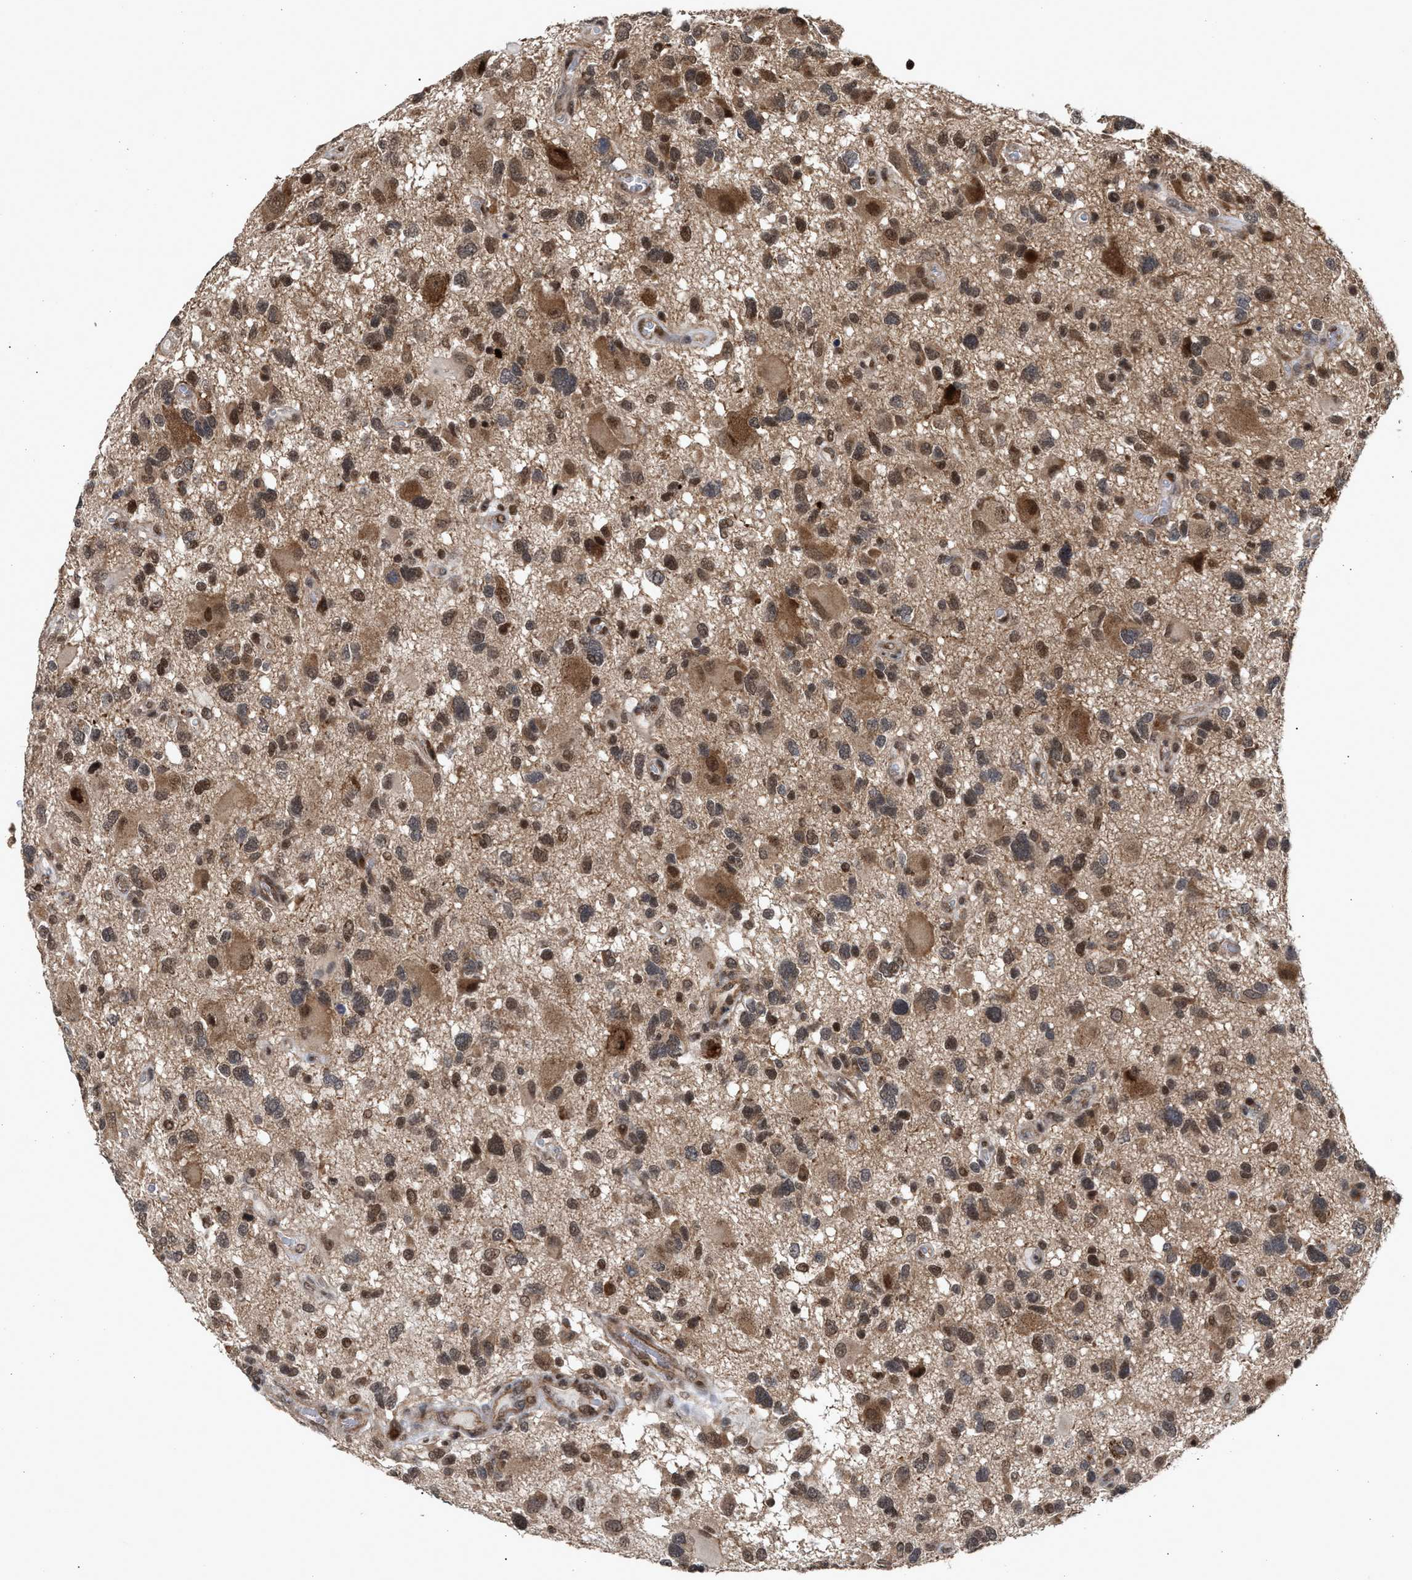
{"staining": {"intensity": "moderate", "quantity": ">75%", "location": "cytoplasmic/membranous,nuclear"}, "tissue": "glioma", "cell_type": "Tumor cells", "image_type": "cancer", "snomed": [{"axis": "morphology", "description": "Glioma, malignant, High grade"}, {"axis": "topography", "description": "Brain"}], "caption": "This micrograph demonstrates immunohistochemistry (IHC) staining of glioma, with medium moderate cytoplasmic/membranous and nuclear expression in about >75% of tumor cells.", "gene": "MKNK2", "patient": {"sex": "male", "age": 33}}